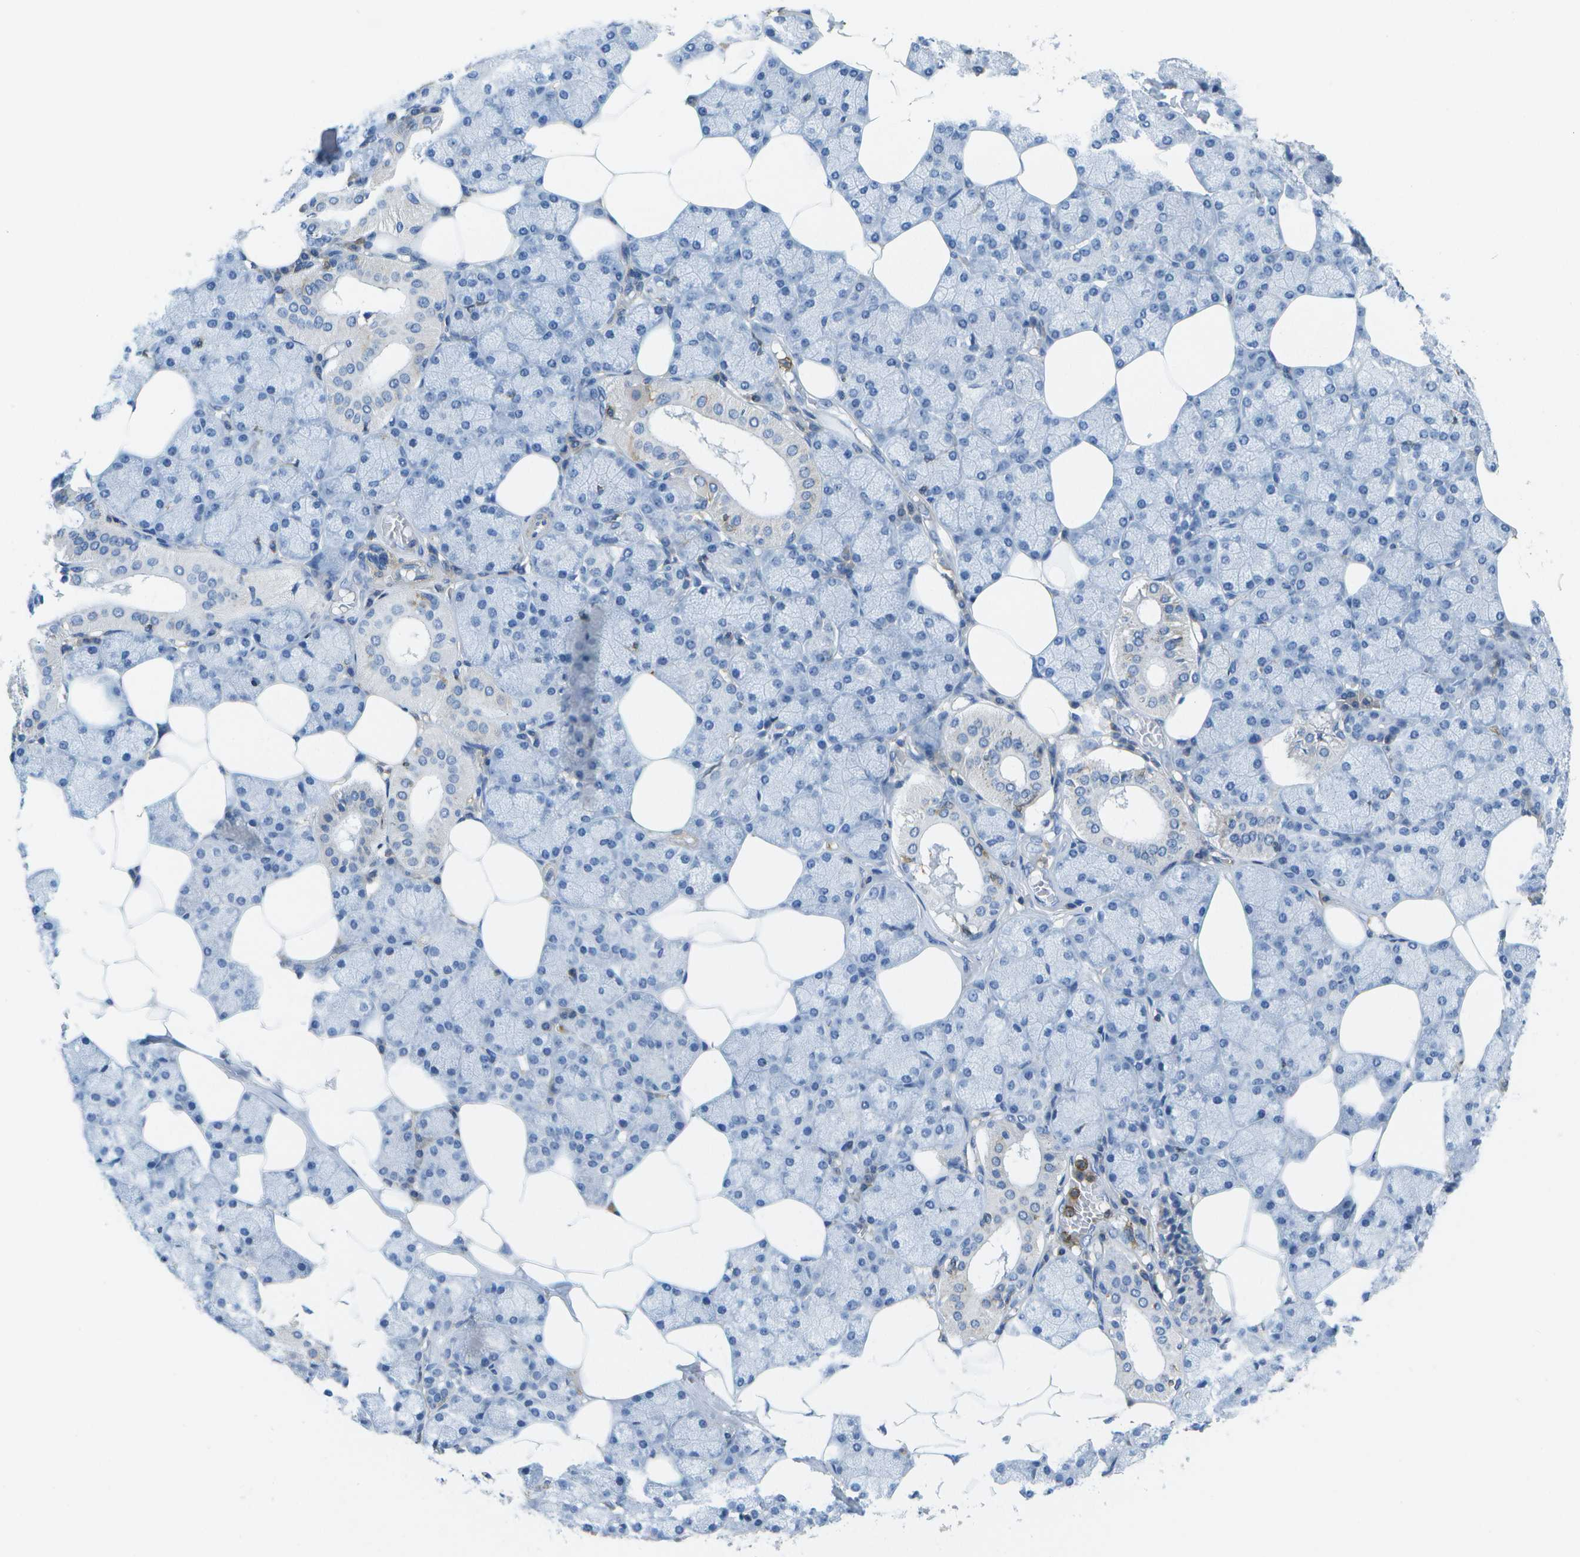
{"staining": {"intensity": "negative", "quantity": "none", "location": "none"}, "tissue": "salivary gland", "cell_type": "Glandular cells", "image_type": "normal", "snomed": [{"axis": "morphology", "description": "Normal tissue, NOS"}, {"axis": "topography", "description": "Salivary gland"}], "caption": "This is a histopathology image of immunohistochemistry (IHC) staining of unremarkable salivary gland, which shows no expression in glandular cells.", "gene": "RCSD1", "patient": {"sex": "male", "age": 62}}